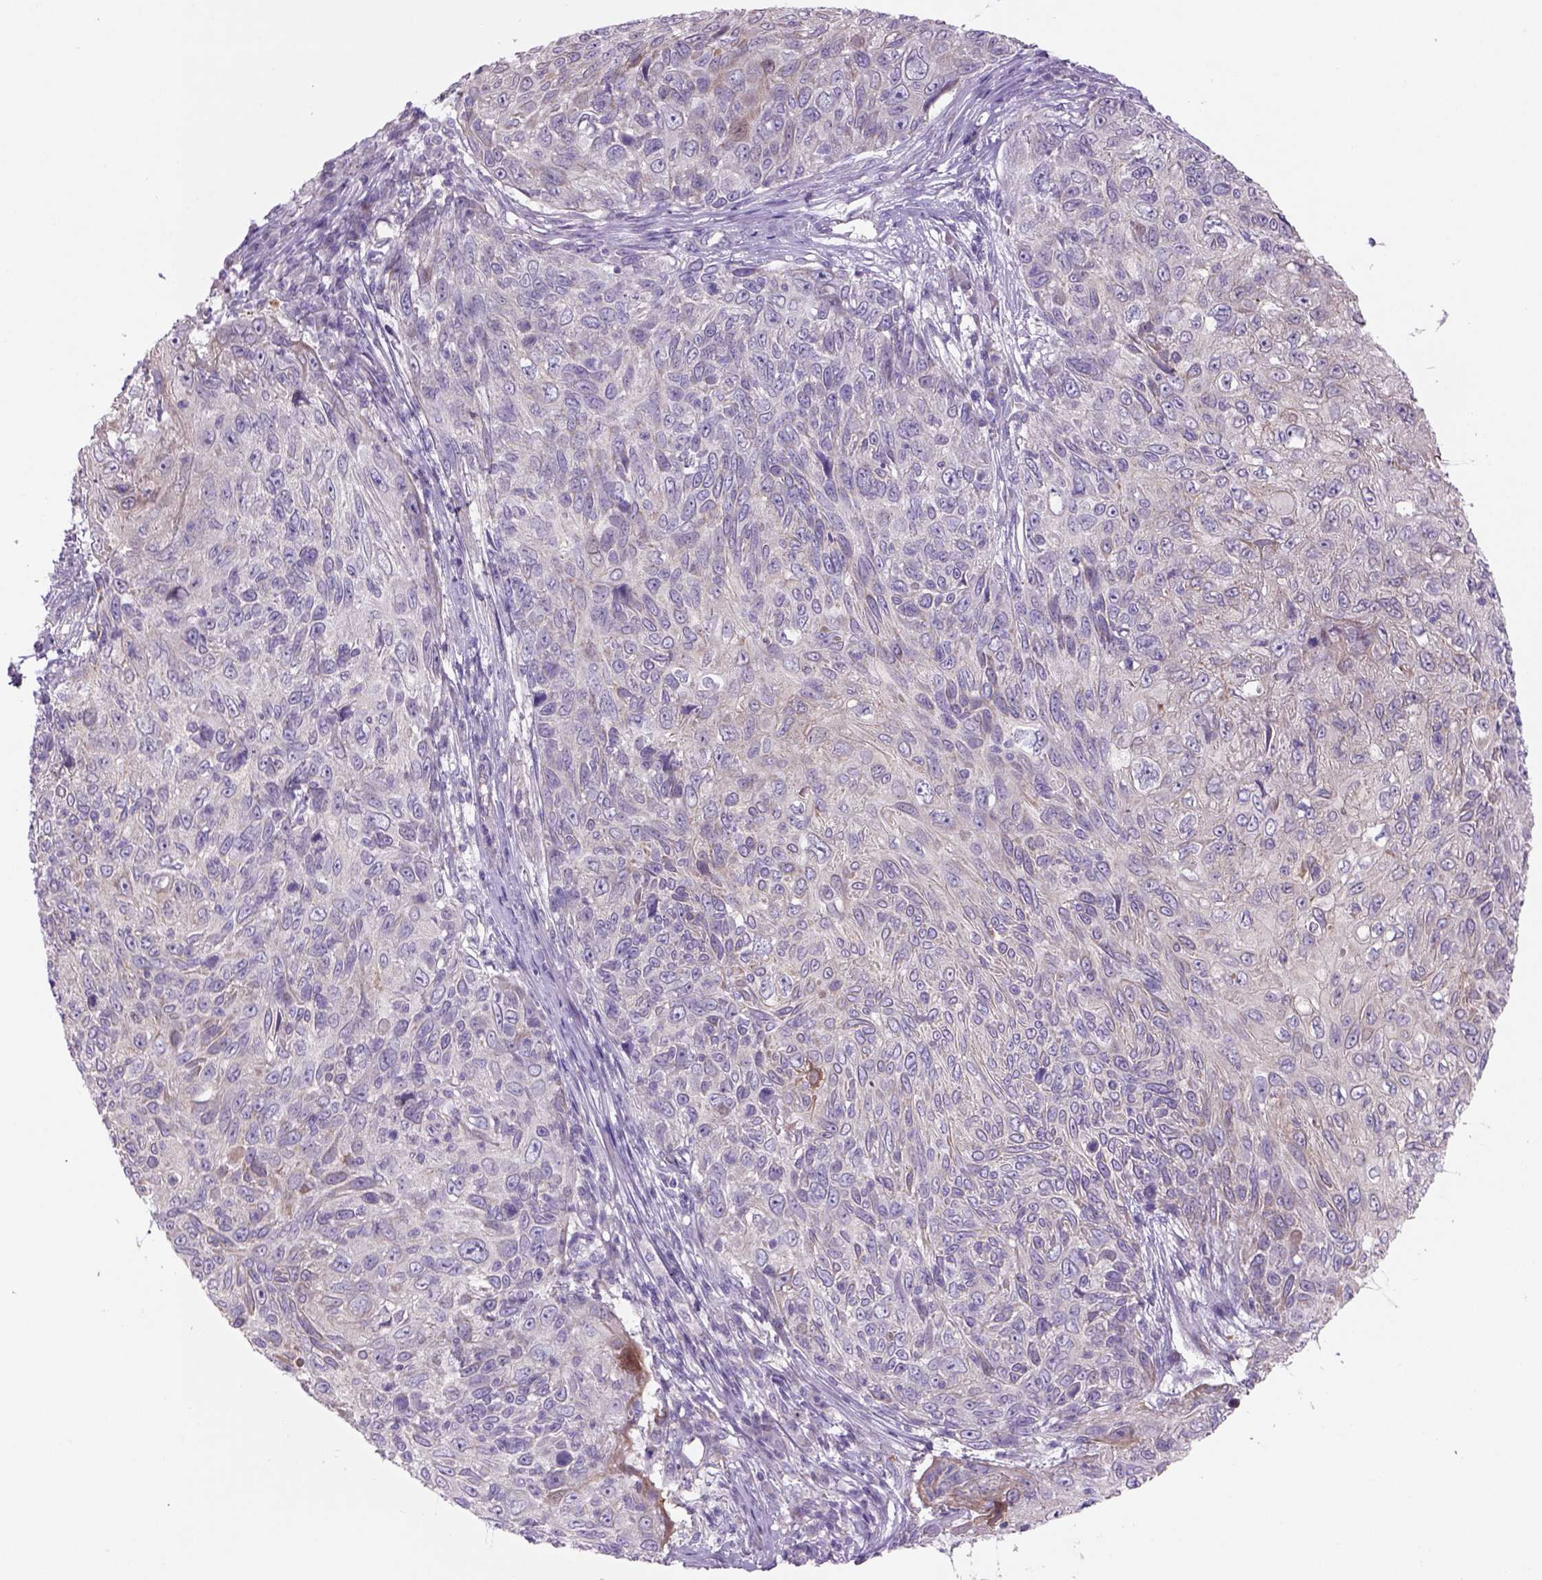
{"staining": {"intensity": "weak", "quantity": "25%-75%", "location": "cytoplasmic/membranous"}, "tissue": "skin cancer", "cell_type": "Tumor cells", "image_type": "cancer", "snomed": [{"axis": "morphology", "description": "Squamous cell carcinoma, NOS"}, {"axis": "topography", "description": "Skin"}], "caption": "Skin cancer (squamous cell carcinoma) stained with a protein marker displays weak staining in tumor cells.", "gene": "ADGRV1", "patient": {"sex": "male", "age": 92}}